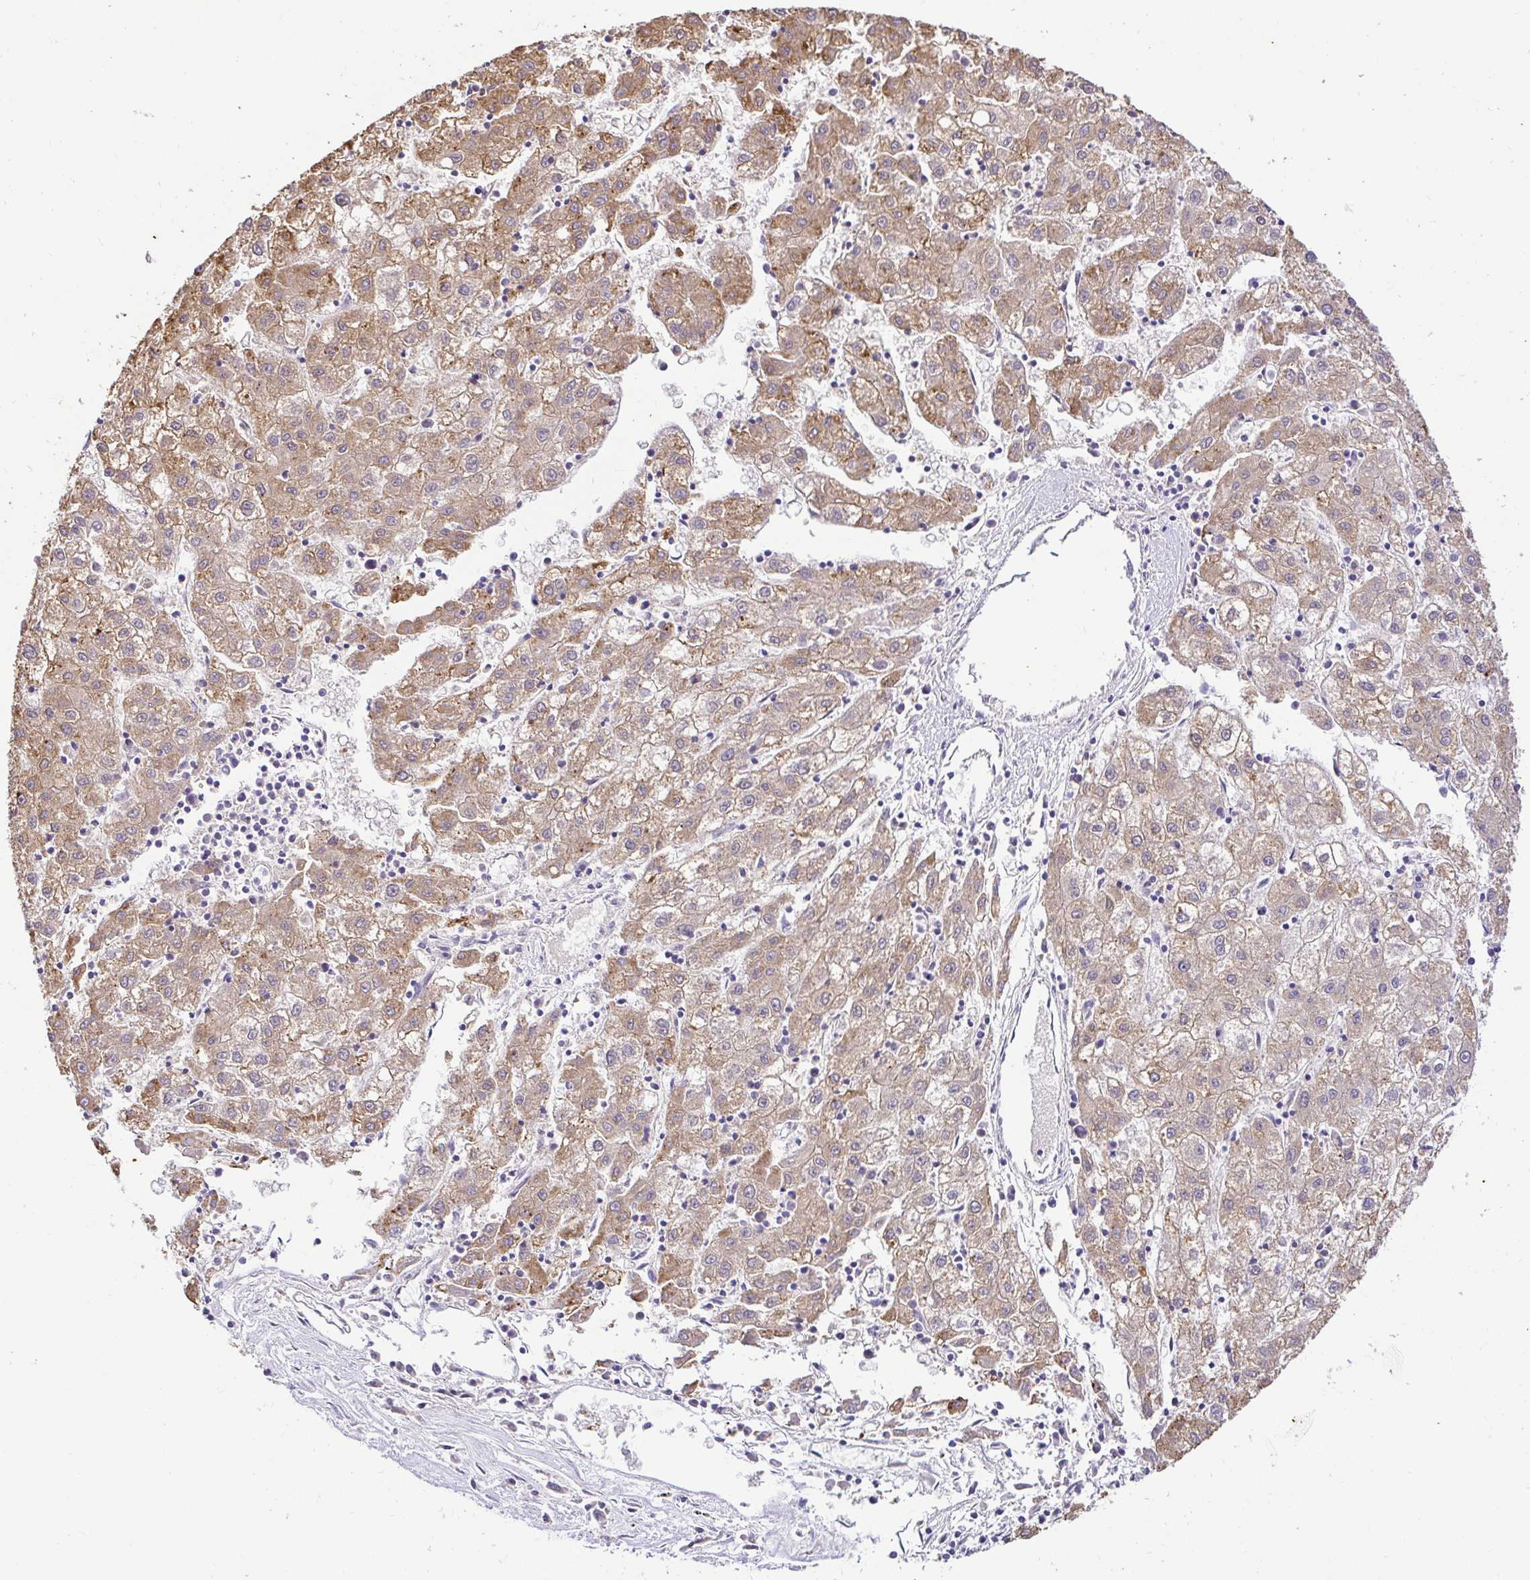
{"staining": {"intensity": "moderate", "quantity": ">75%", "location": "cytoplasmic/membranous"}, "tissue": "liver cancer", "cell_type": "Tumor cells", "image_type": "cancer", "snomed": [{"axis": "morphology", "description": "Carcinoma, Hepatocellular, NOS"}, {"axis": "topography", "description": "Liver"}], "caption": "High-power microscopy captured an IHC micrograph of hepatocellular carcinoma (liver), revealing moderate cytoplasmic/membranous positivity in approximately >75% of tumor cells.", "gene": "CDO1", "patient": {"sex": "male", "age": 72}}